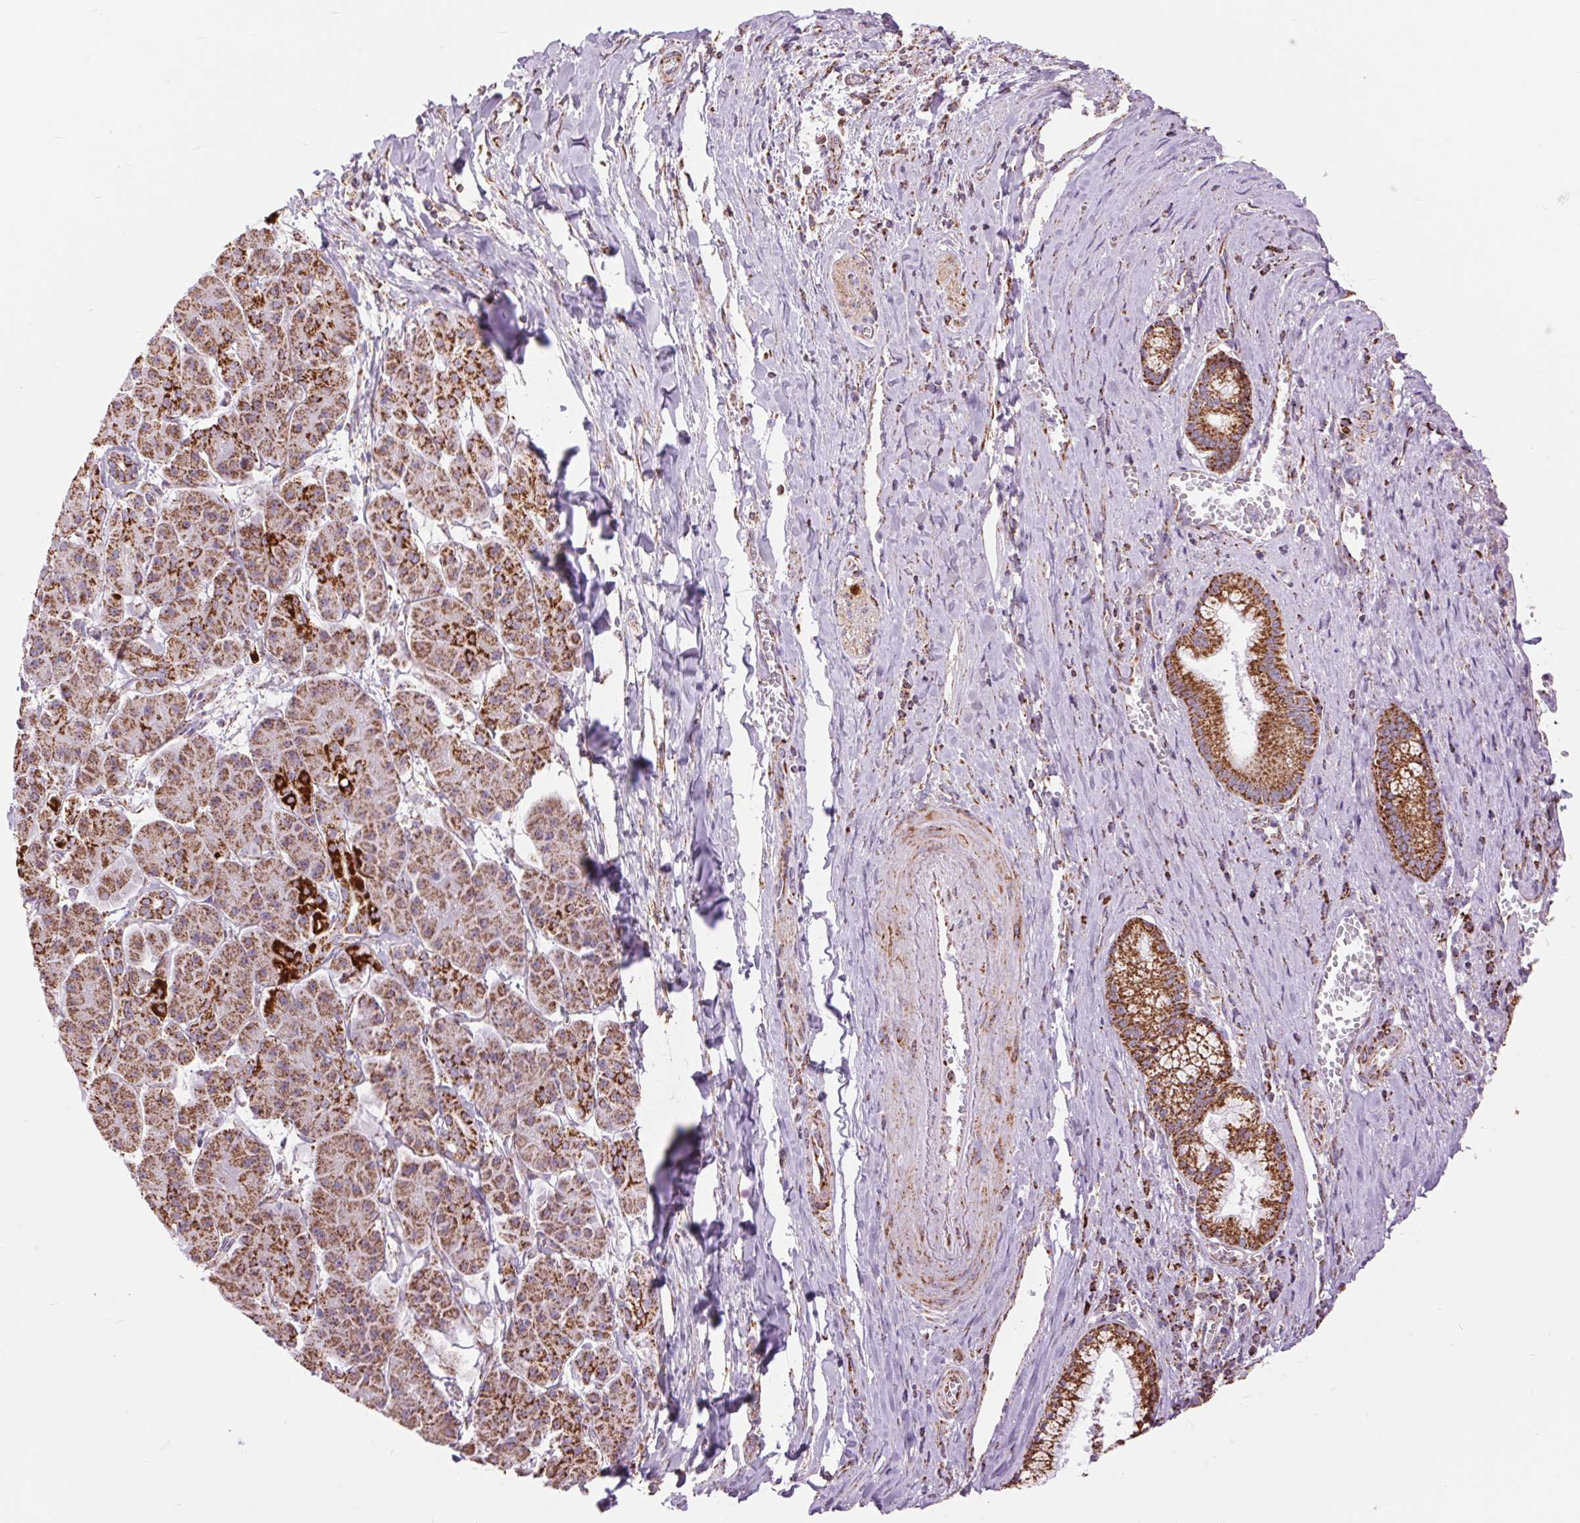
{"staining": {"intensity": "strong", "quantity": ">75%", "location": "cytoplasmic/membranous"}, "tissue": "pancreatic cancer", "cell_type": "Tumor cells", "image_type": "cancer", "snomed": [{"axis": "morphology", "description": "Normal tissue, NOS"}, {"axis": "morphology", "description": "Adenocarcinoma, NOS"}, {"axis": "topography", "description": "Lymph node"}, {"axis": "topography", "description": "Pancreas"}], "caption": "Immunohistochemical staining of human adenocarcinoma (pancreatic) shows high levels of strong cytoplasmic/membranous protein expression in approximately >75% of tumor cells.", "gene": "ATP5PB", "patient": {"sex": "female", "age": 58}}